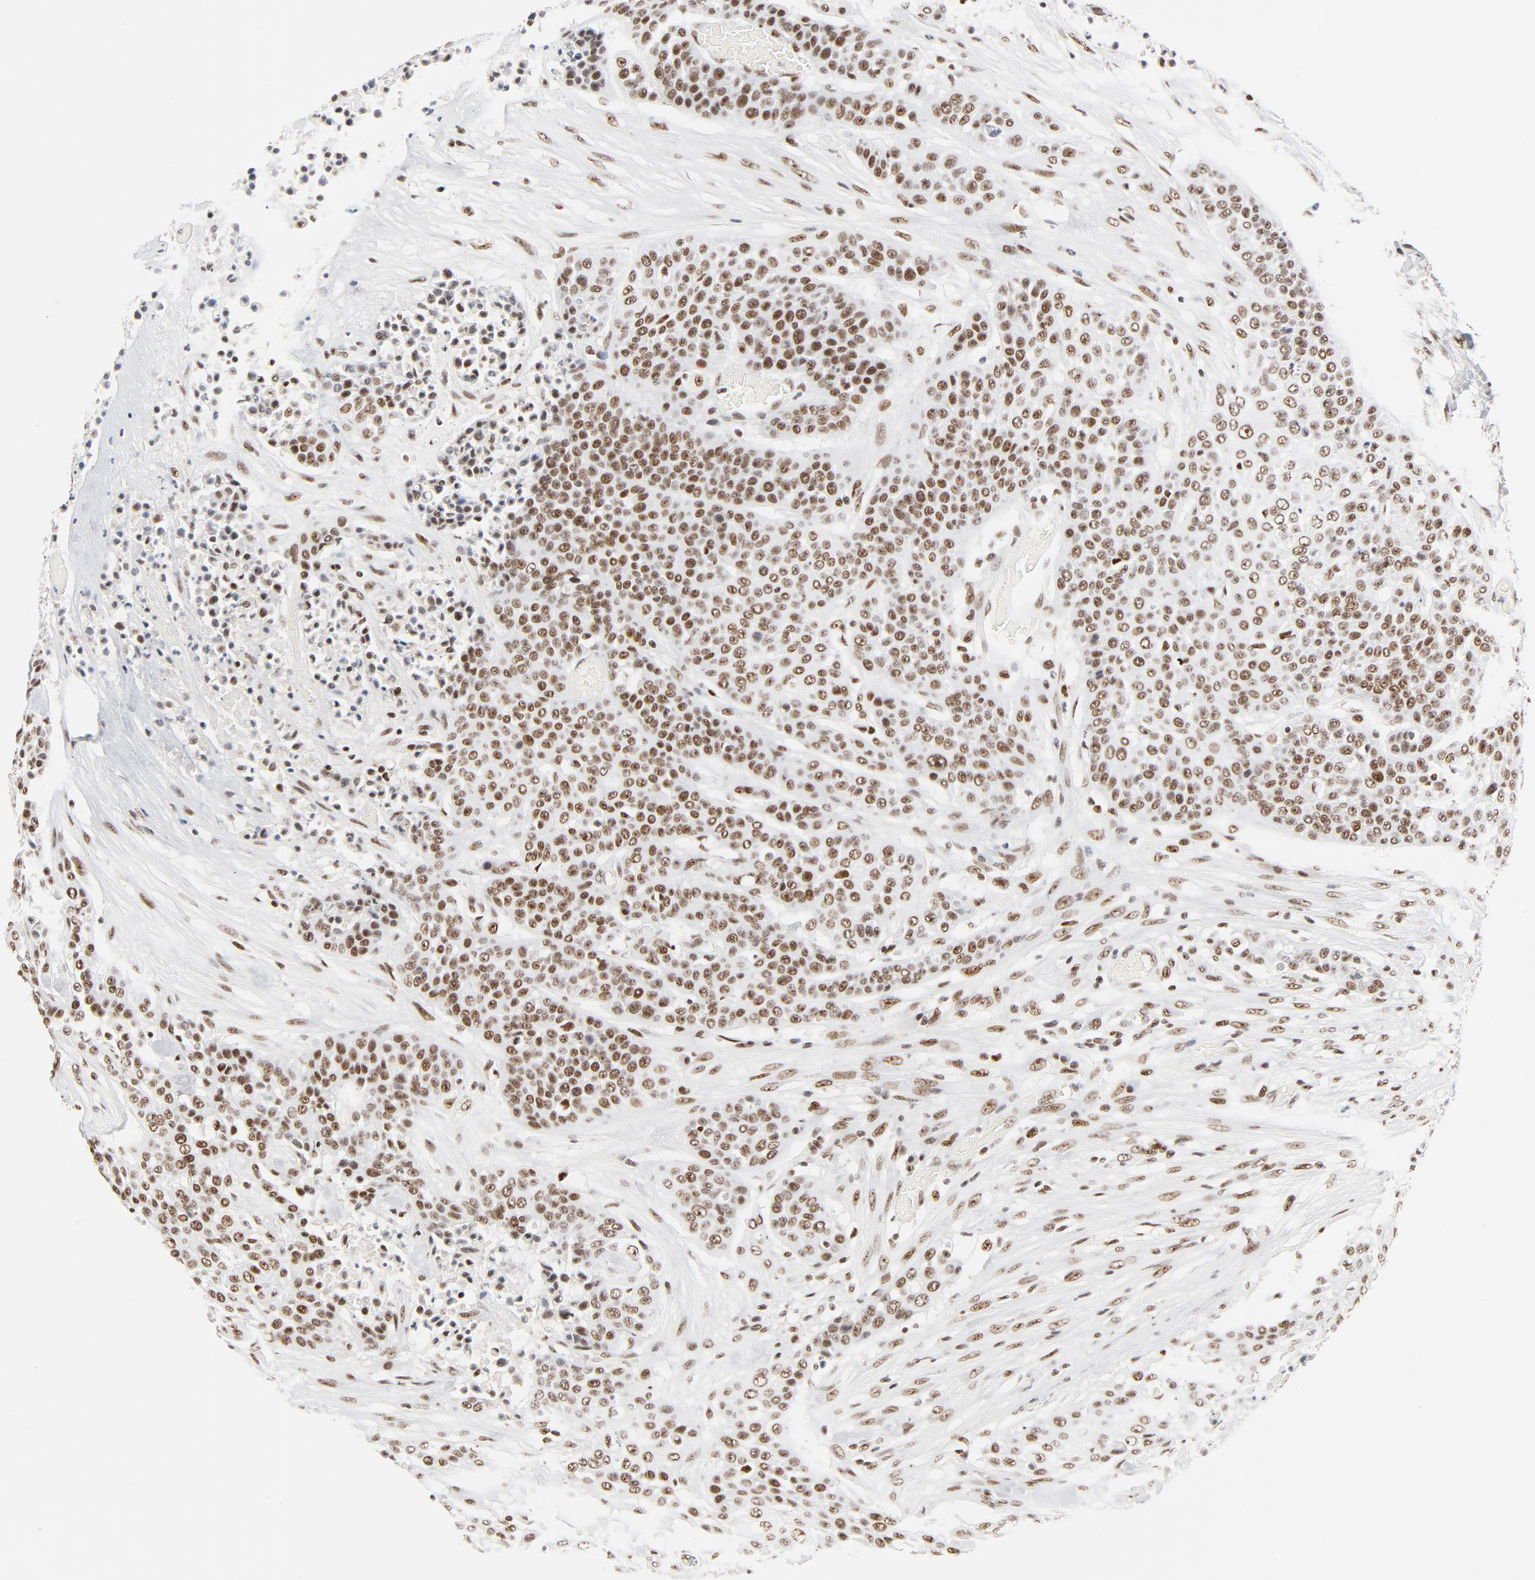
{"staining": {"intensity": "moderate", "quantity": ">75%", "location": "nuclear"}, "tissue": "urothelial cancer", "cell_type": "Tumor cells", "image_type": "cancer", "snomed": [{"axis": "morphology", "description": "Urothelial carcinoma, High grade"}, {"axis": "topography", "description": "Urinary bladder"}], "caption": "Urothelial cancer tissue shows moderate nuclear staining in about >75% of tumor cells, visualized by immunohistochemistry.", "gene": "GTF2H1", "patient": {"sex": "male", "age": 74}}